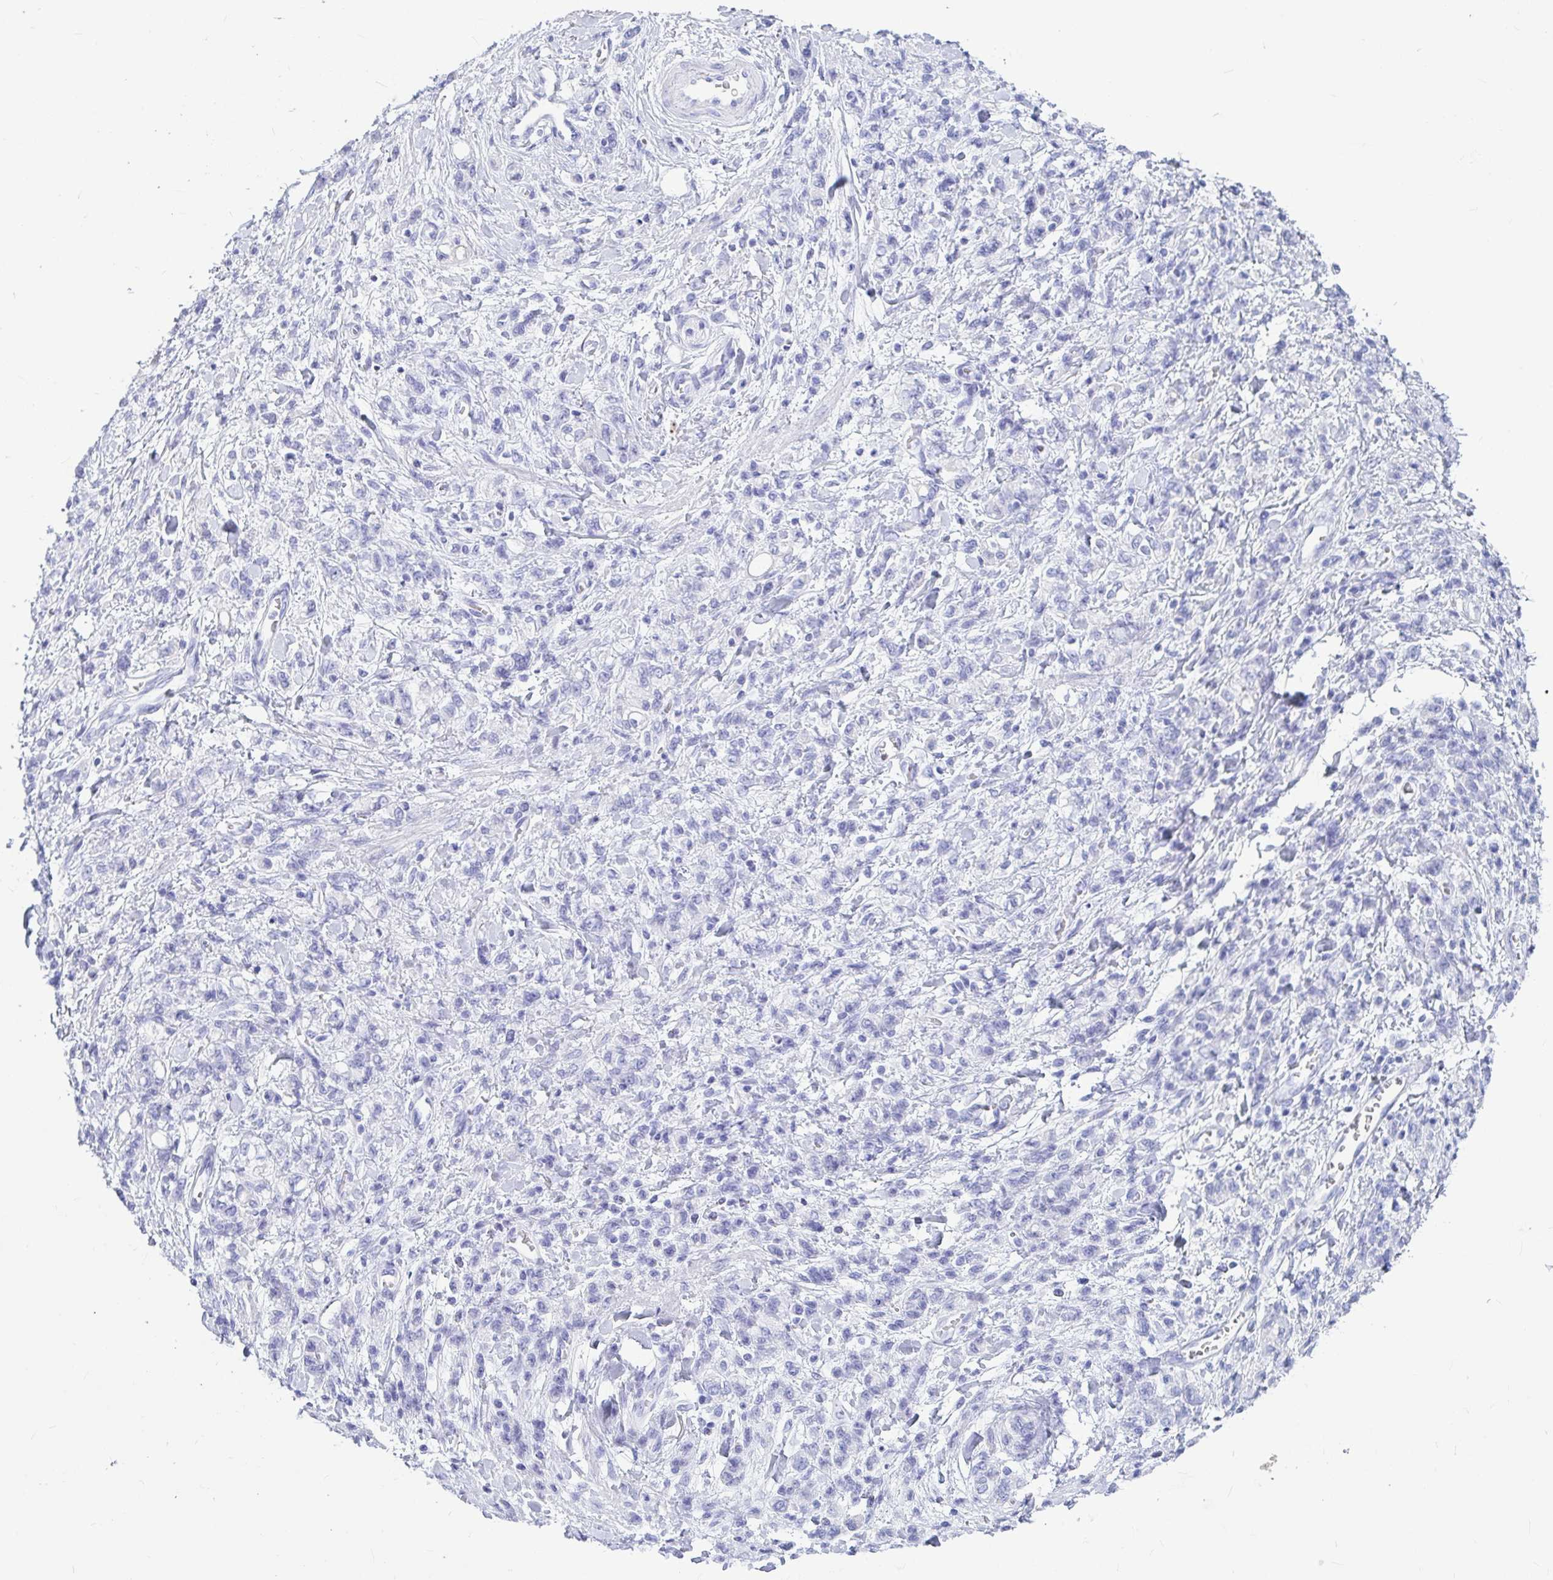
{"staining": {"intensity": "negative", "quantity": "none", "location": "none"}, "tissue": "stomach cancer", "cell_type": "Tumor cells", "image_type": "cancer", "snomed": [{"axis": "morphology", "description": "Adenocarcinoma, NOS"}, {"axis": "topography", "description": "Stomach"}], "caption": "Stomach adenocarcinoma was stained to show a protein in brown. There is no significant positivity in tumor cells. The staining was performed using DAB to visualize the protein expression in brown, while the nuclei were stained in blue with hematoxylin (Magnification: 20x).", "gene": "OR5J2", "patient": {"sex": "male", "age": 77}}